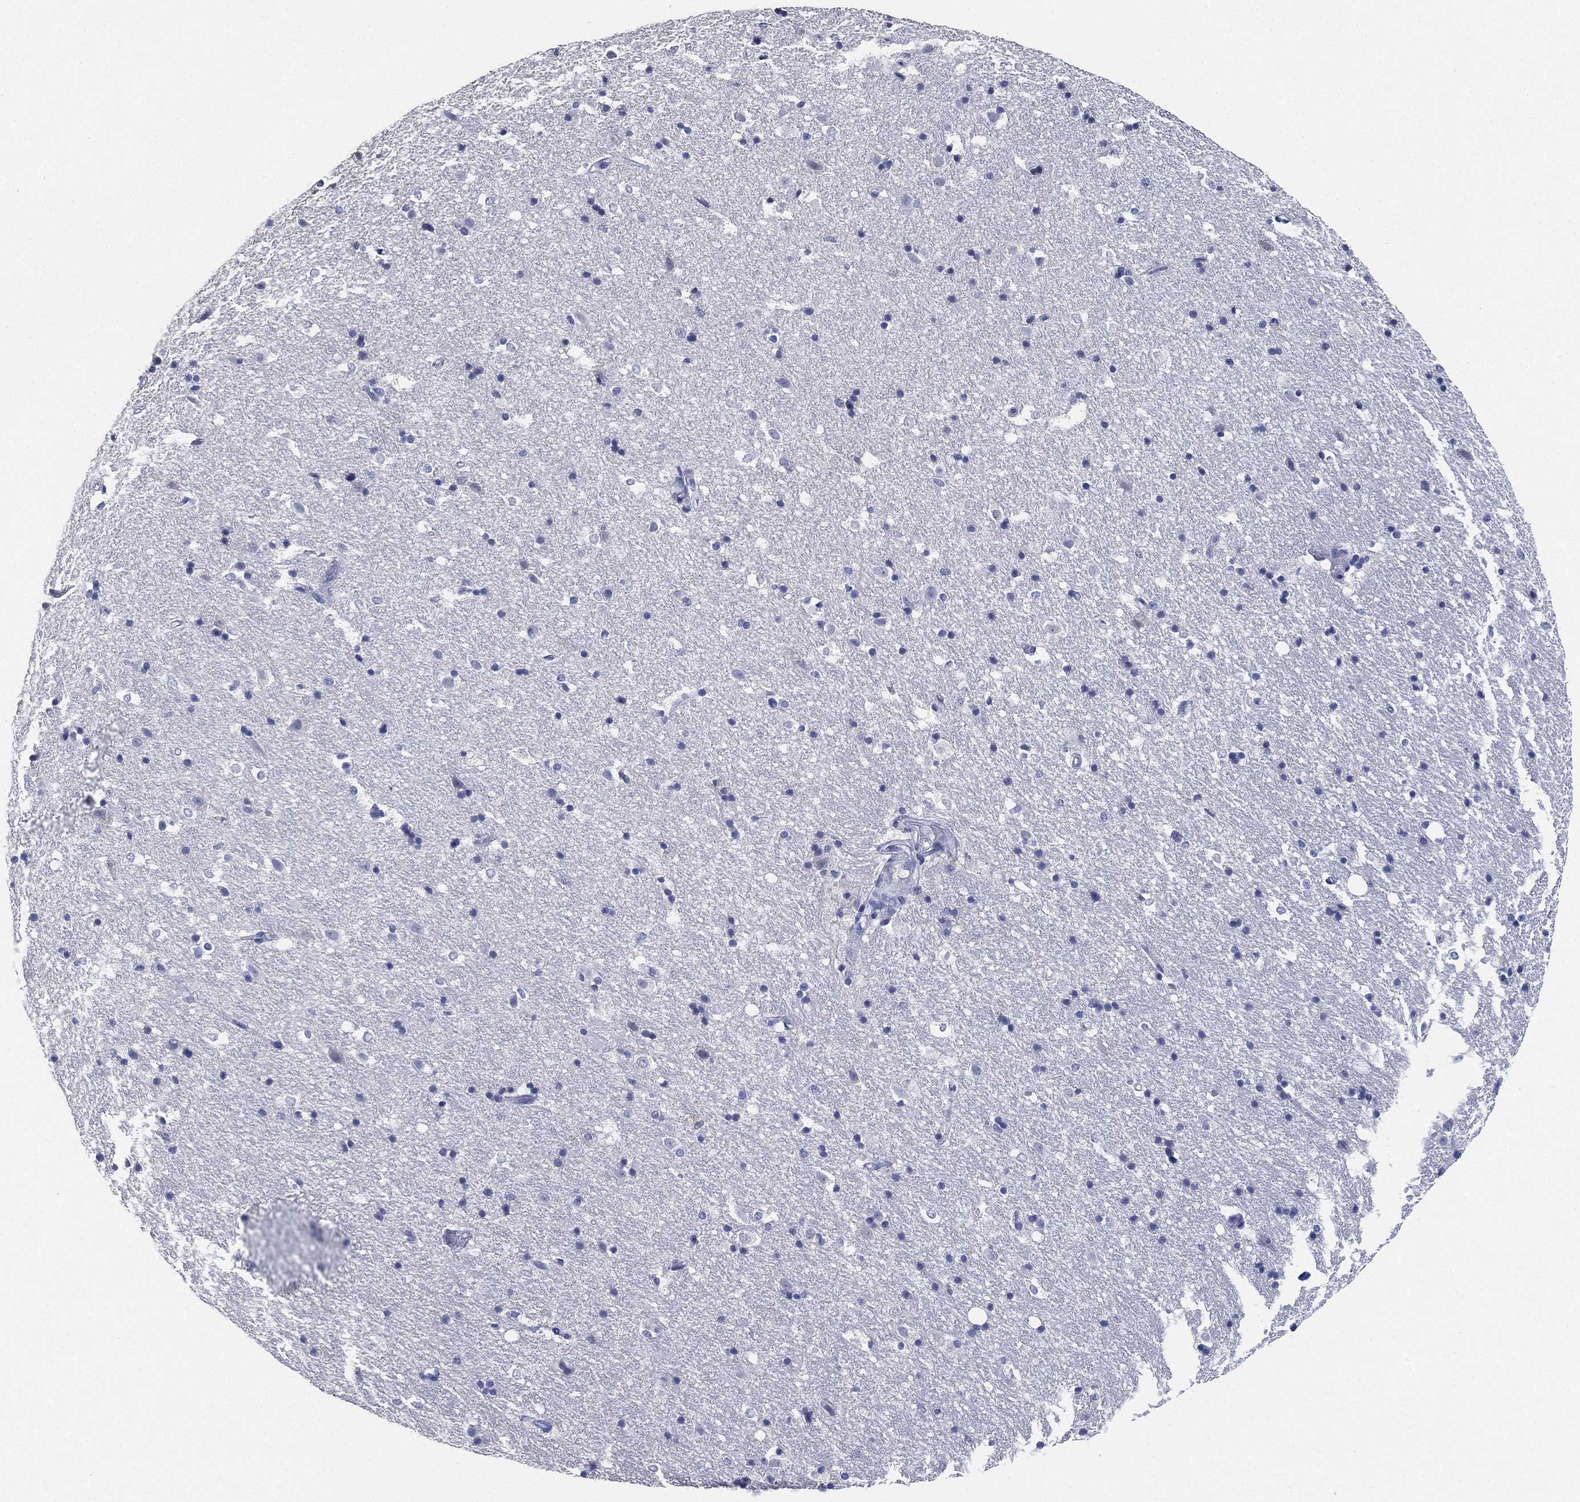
{"staining": {"intensity": "negative", "quantity": "none", "location": "none"}, "tissue": "hippocampus", "cell_type": "Glial cells", "image_type": "normal", "snomed": [{"axis": "morphology", "description": "Normal tissue, NOS"}, {"axis": "topography", "description": "Hippocampus"}], "caption": "Glial cells show no significant protein staining in unremarkable hippocampus.", "gene": "IYD", "patient": {"sex": "male", "age": 49}}